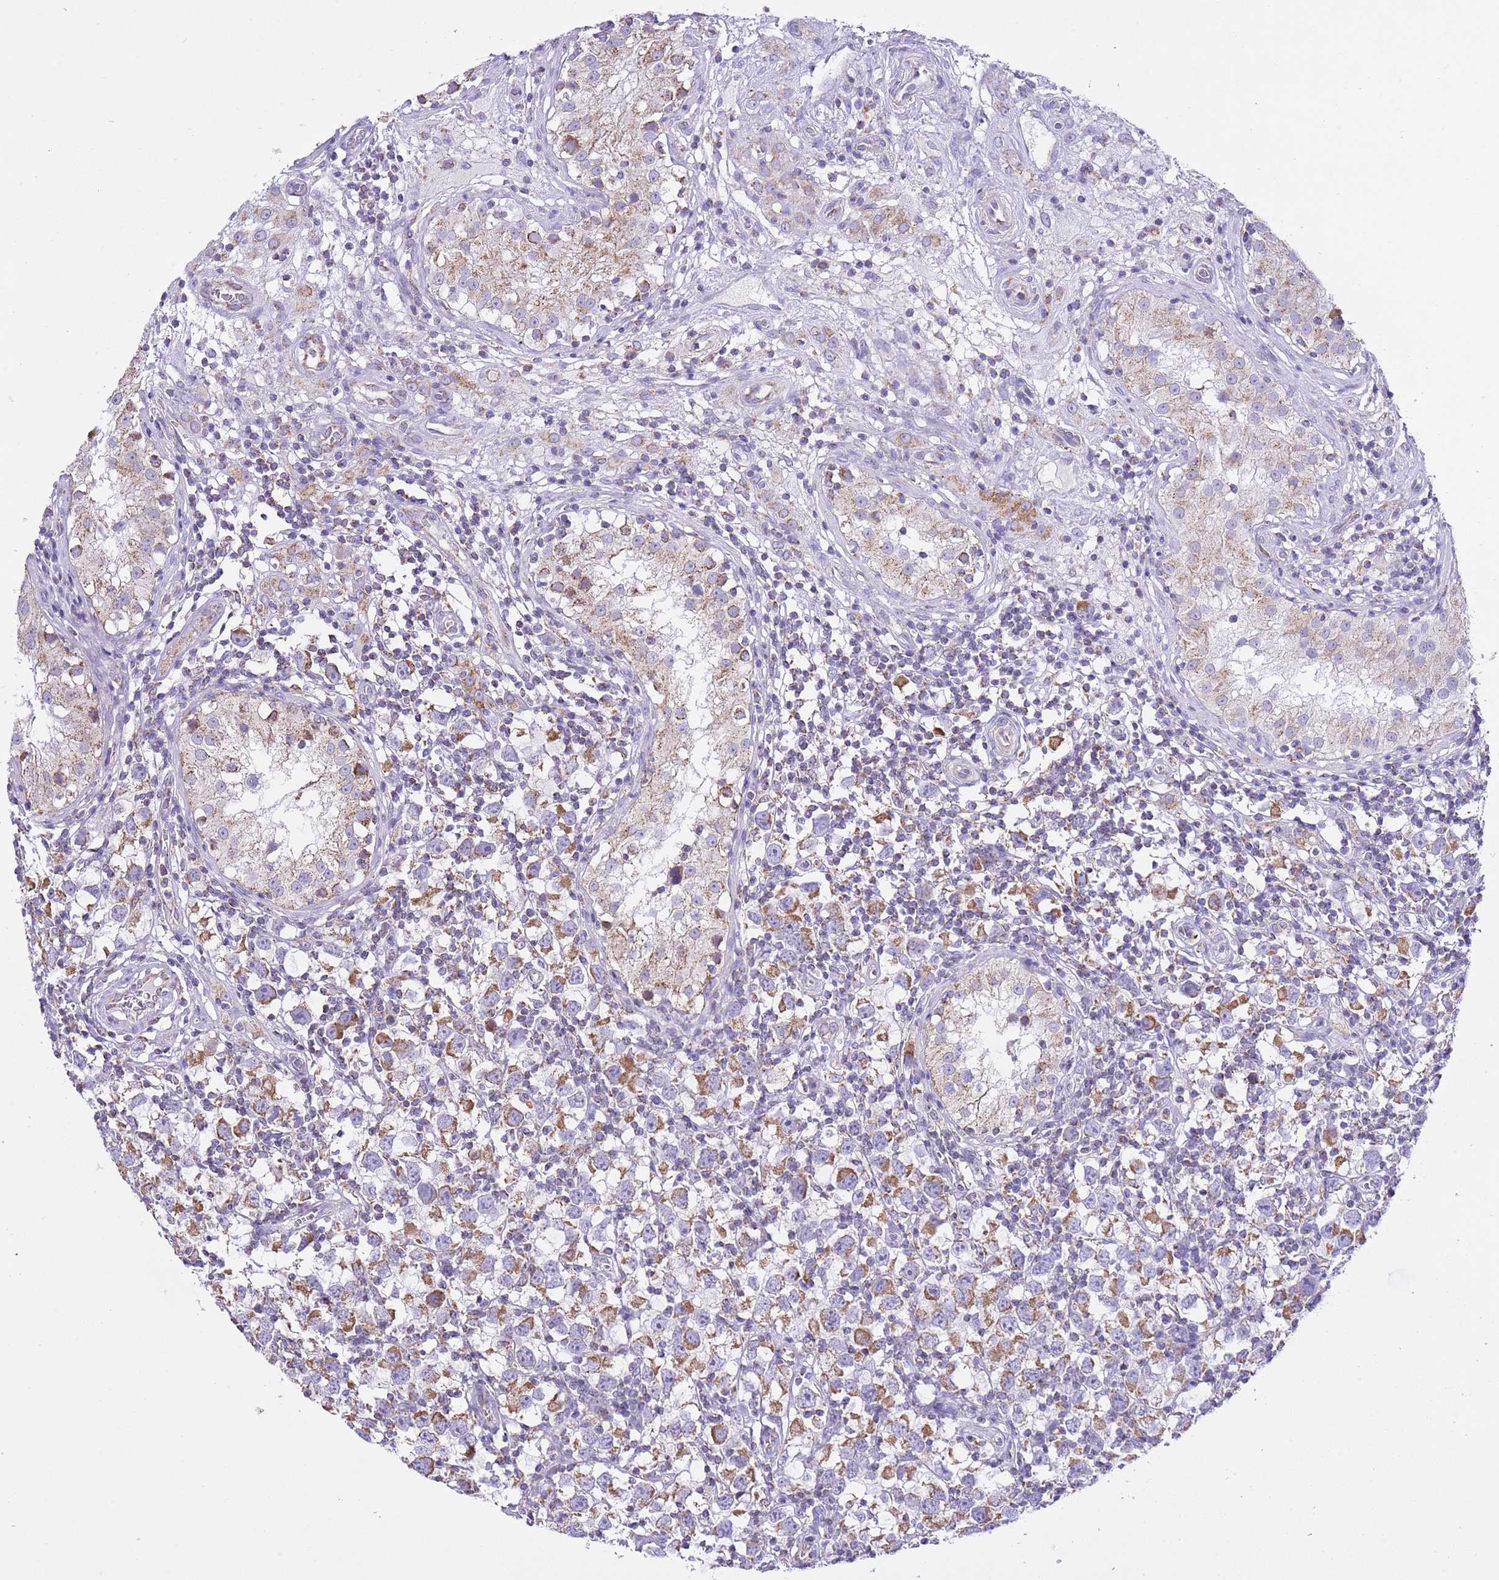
{"staining": {"intensity": "moderate", "quantity": ">75%", "location": "cytoplasmic/membranous"}, "tissue": "testis cancer", "cell_type": "Tumor cells", "image_type": "cancer", "snomed": [{"axis": "morphology", "description": "Seminoma, NOS"}, {"axis": "morphology", "description": "Carcinoma, Embryonal, NOS"}, {"axis": "topography", "description": "Testis"}], "caption": "Approximately >75% of tumor cells in human testis cancer demonstrate moderate cytoplasmic/membranous protein staining as visualized by brown immunohistochemical staining.", "gene": "TEKTIP1", "patient": {"sex": "male", "age": 29}}